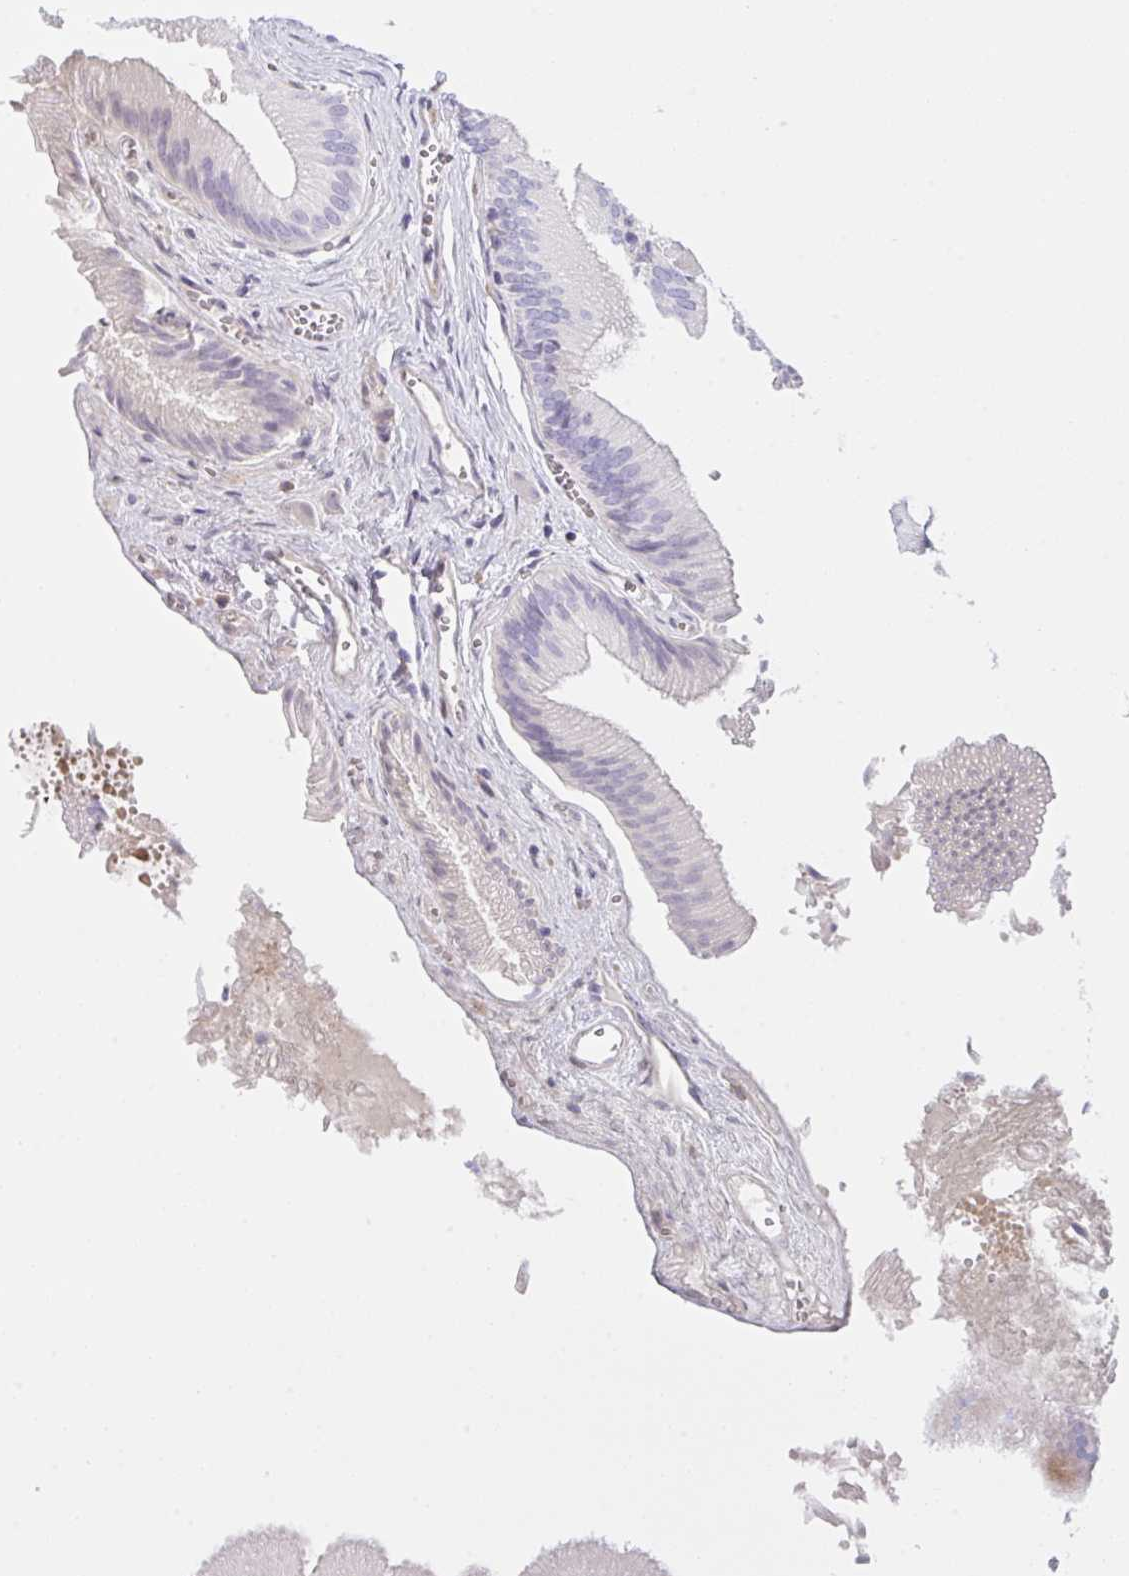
{"staining": {"intensity": "moderate", "quantity": "<25%", "location": "cytoplasmic/membranous"}, "tissue": "gallbladder", "cell_type": "Glandular cells", "image_type": "normal", "snomed": [{"axis": "morphology", "description": "Normal tissue, NOS"}, {"axis": "topography", "description": "Gallbladder"}], "caption": "Immunohistochemical staining of unremarkable human gallbladder demonstrates <25% levels of moderate cytoplasmic/membranous protein expression in approximately <25% of glandular cells.", "gene": "ZNF713", "patient": {"sex": "male", "age": 17}}